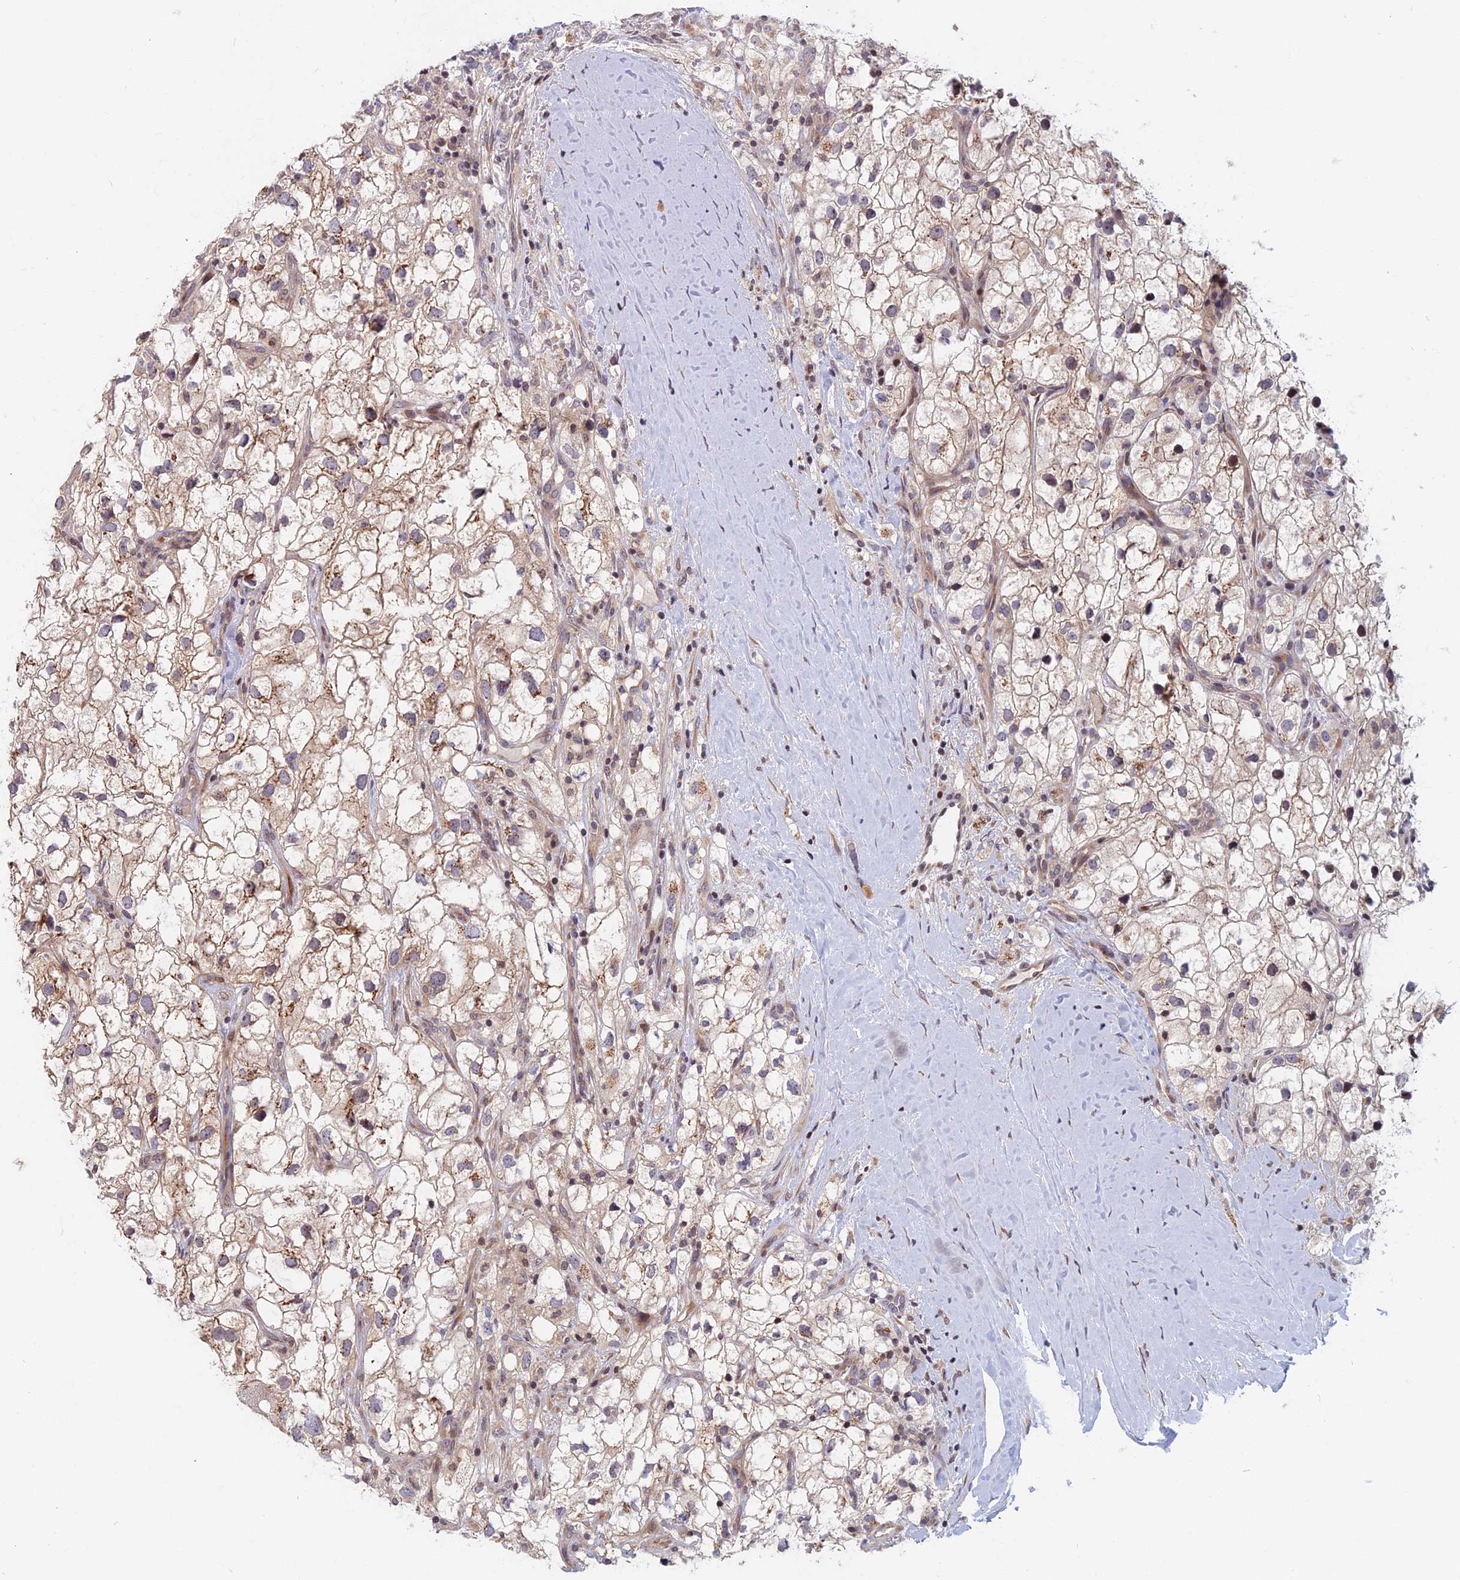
{"staining": {"intensity": "weak", "quantity": "25%-75%", "location": "cytoplasmic/membranous"}, "tissue": "renal cancer", "cell_type": "Tumor cells", "image_type": "cancer", "snomed": [{"axis": "morphology", "description": "Adenocarcinoma, NOS"}, {"axis": "topography", "description": "Kidney"}], "caption": "Brown immunohistochemical staining in renal cancer (adenocarcinoma) demonstrates weak cytoplasmic/membranous positivity in approximately 25%-75% of tumor cells.", "gene": "CCDC113", "patient": {"sex": "male", "age": 59}}